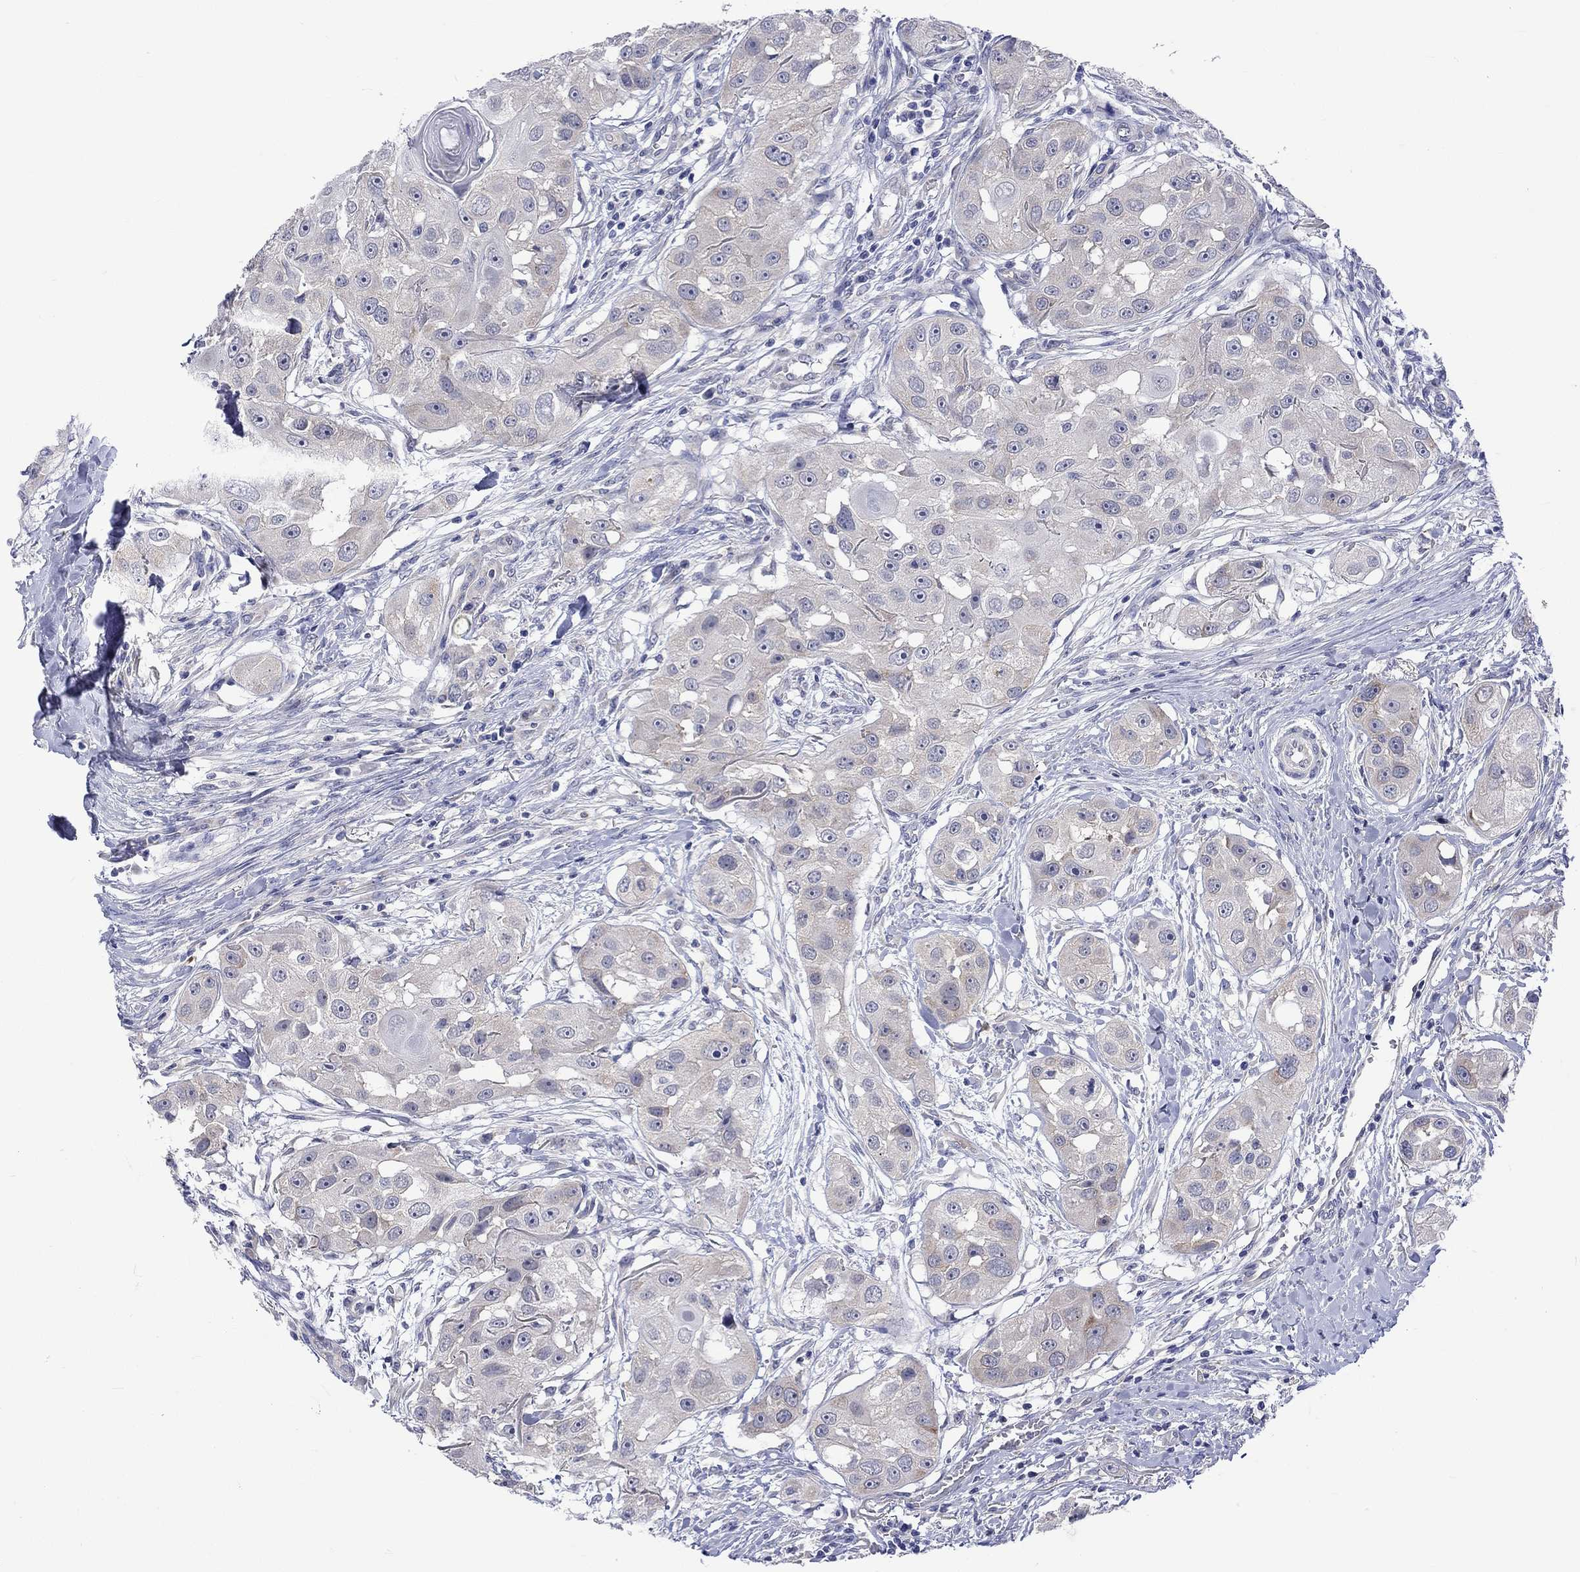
{"staining": {"intensity": "negative", "quantity": "none", "location": "none"}, "tissue": "head and neck cancer", "cell_type": "Tumor cells", "image_type": "cancer", "snomed": [{"axis": "morphology", "description": "Squamous cell carcinoma, NOS"}, {"axis": "topography", "description": "Head-Neck"}], "caption": "Tumor cells are negative for brown protein staining in squamous cell carcinoma (head and neck).", "gene": "CERS1", "patient": {"sex": "male", "age": 51}}